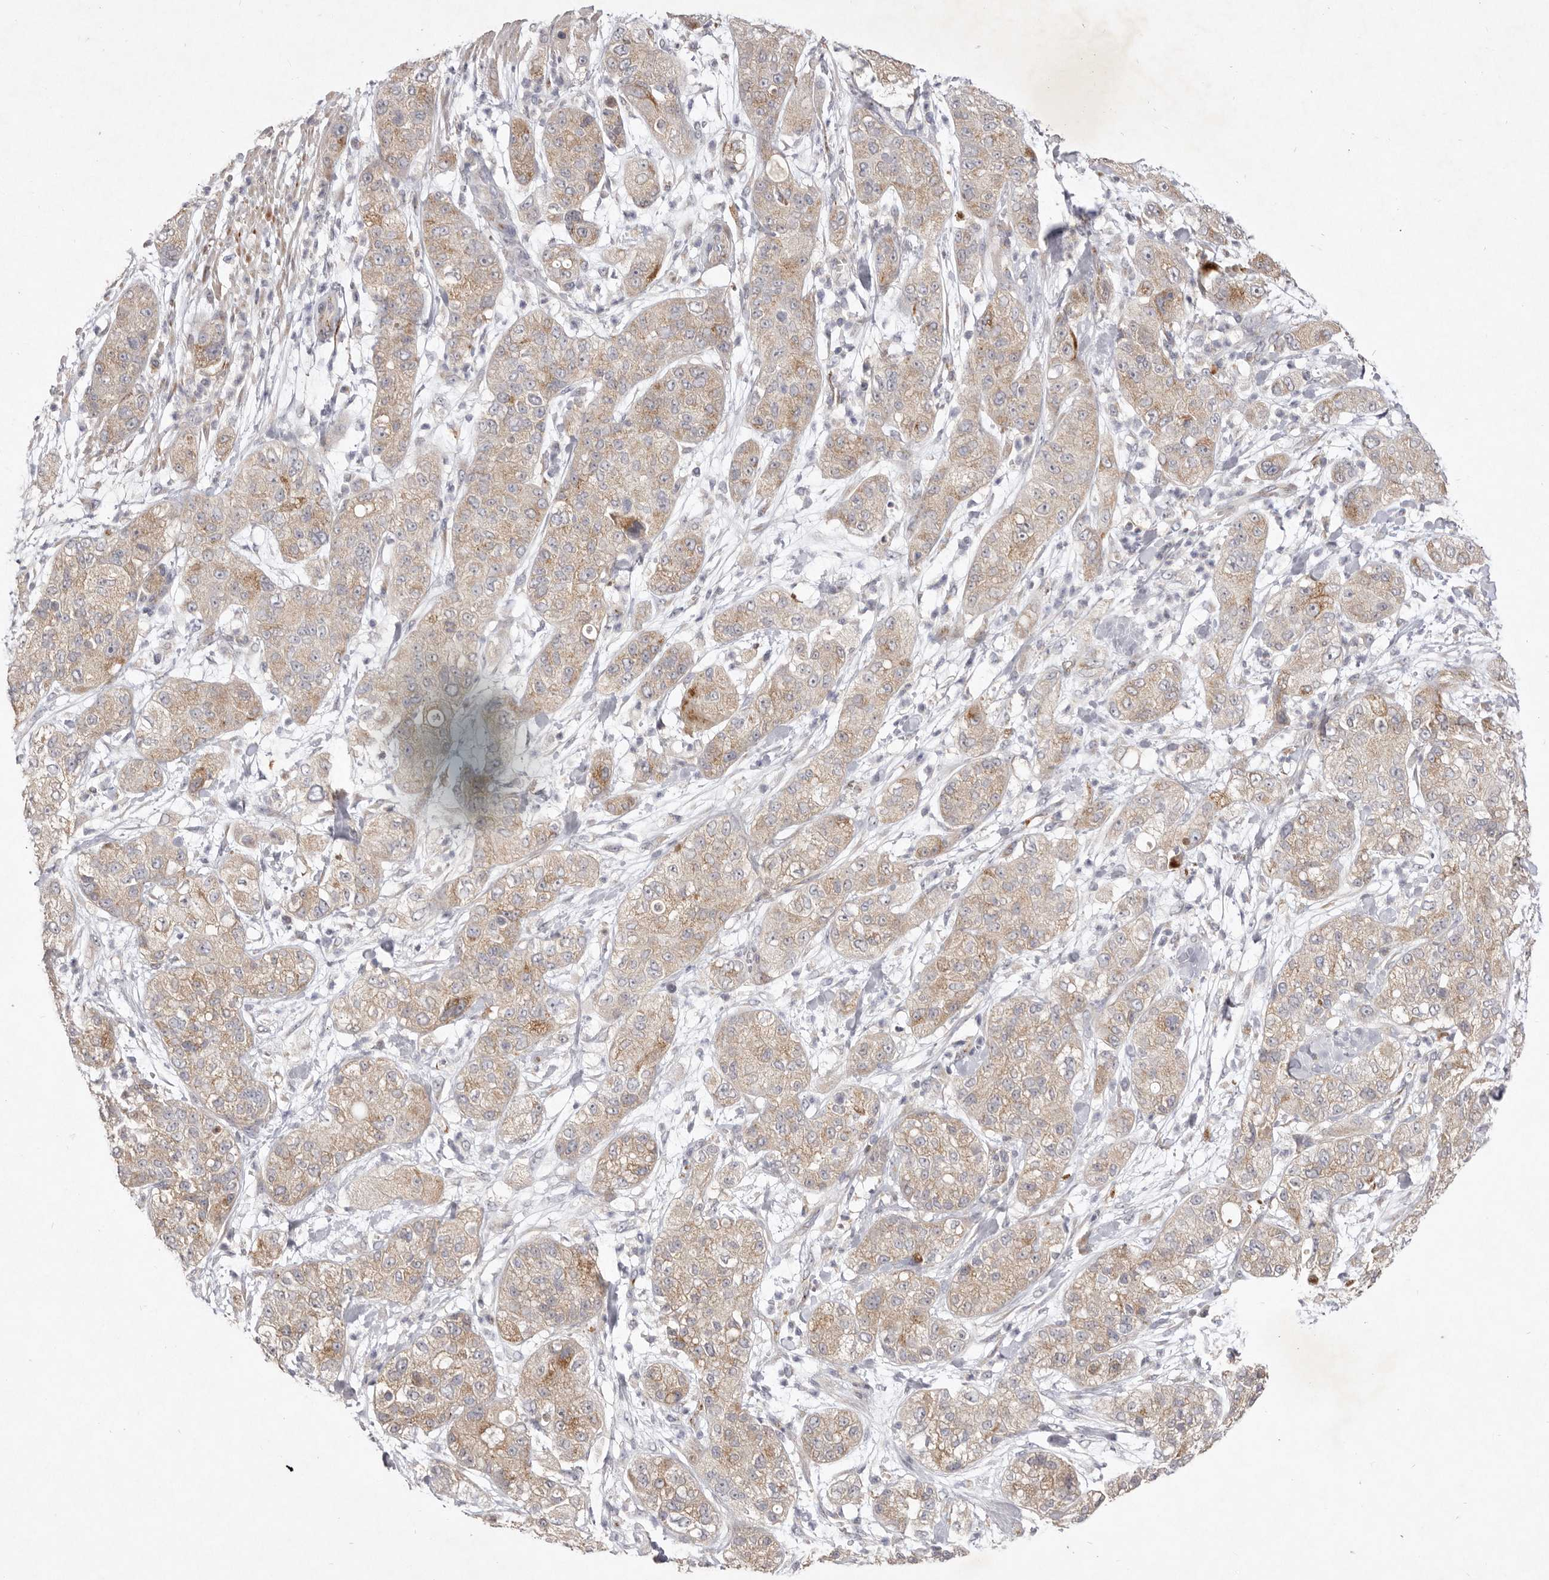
{"staining": {"intensity": "weak", "quantity": ">75%", "location": "cytoplasmic/membranous"}, "tissue": "pancreatic cancer", "cell_type": "Tumor cells", "image_type": "cancer", "snomed": [{"axis": "morphology", "description": "Adenocarcinoma, NOS"}, {"axis": "topography", "description": "Pancreas"}], "caption": "A photomicrograph of pancreatic adenocarcinoma stained for a protein exhibits weak cytoplasmic/membranous brown staining in tumor cells. (DAB (3,3'-diaminobenzidine) IHC, brown staining for protein, blue staining for nuclei).", "gene": "USP24", "patient": {"sex": "female", "age": 78}}